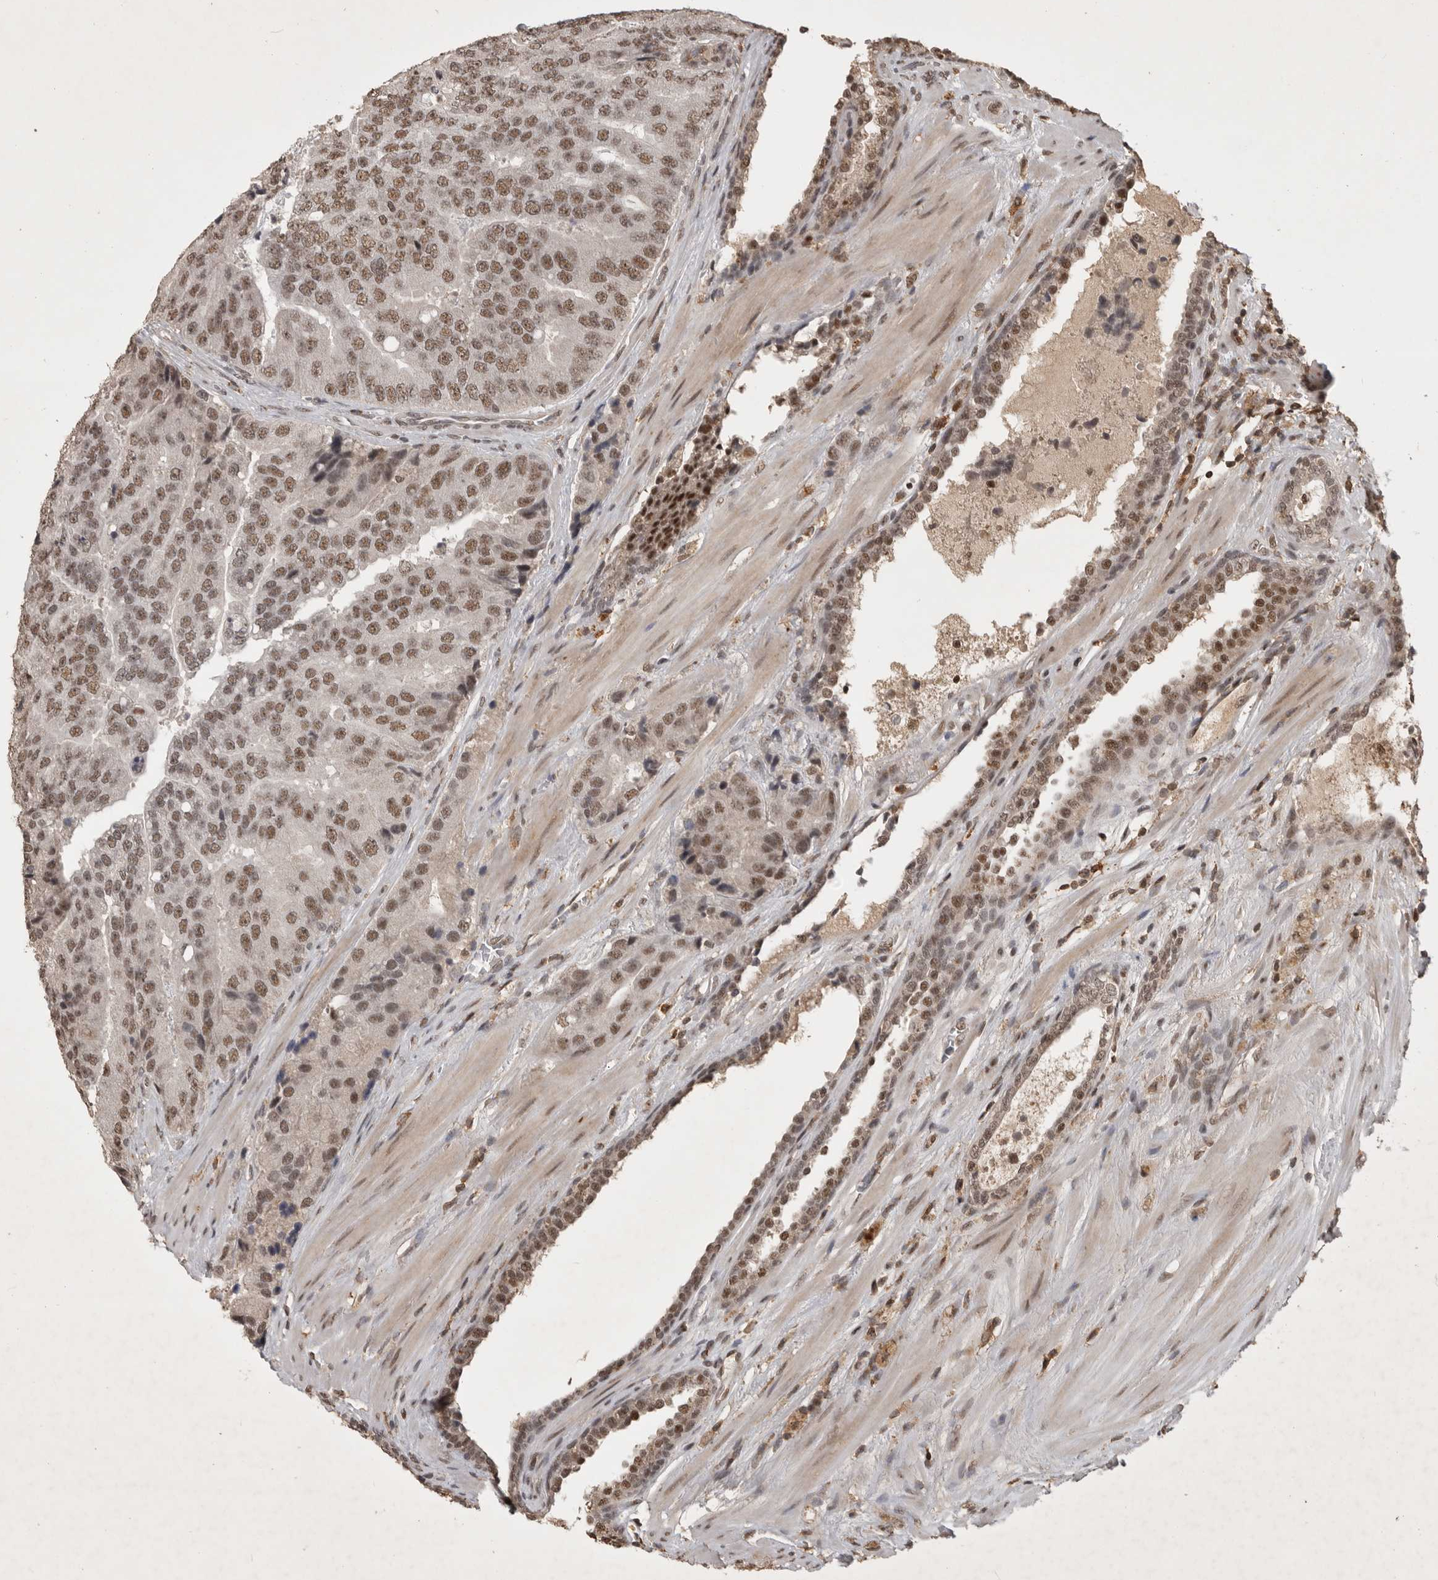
{"staining": {"intensity": "moderate", "quantity": ">75%", "location": "nuclear"}, "tissue": "prostate cancer", "cell_type": "Tumor cells", "image_type": "cancer", "snomed": [{"axis": "morphology", "description": "Adenocarcinoma, High grade"}, {"axis": "topography", "description": "Prostate"}], "caption": "Approximately >75% of tumor cells in human prostate cancer (adenocarcinoma (high-grade)) demonstrate moderate nuclear protein staining as visualized by brown immunohistochemical staining.", "gene": "CBLL1", "patient": {"sex": "male", "age": 70}}